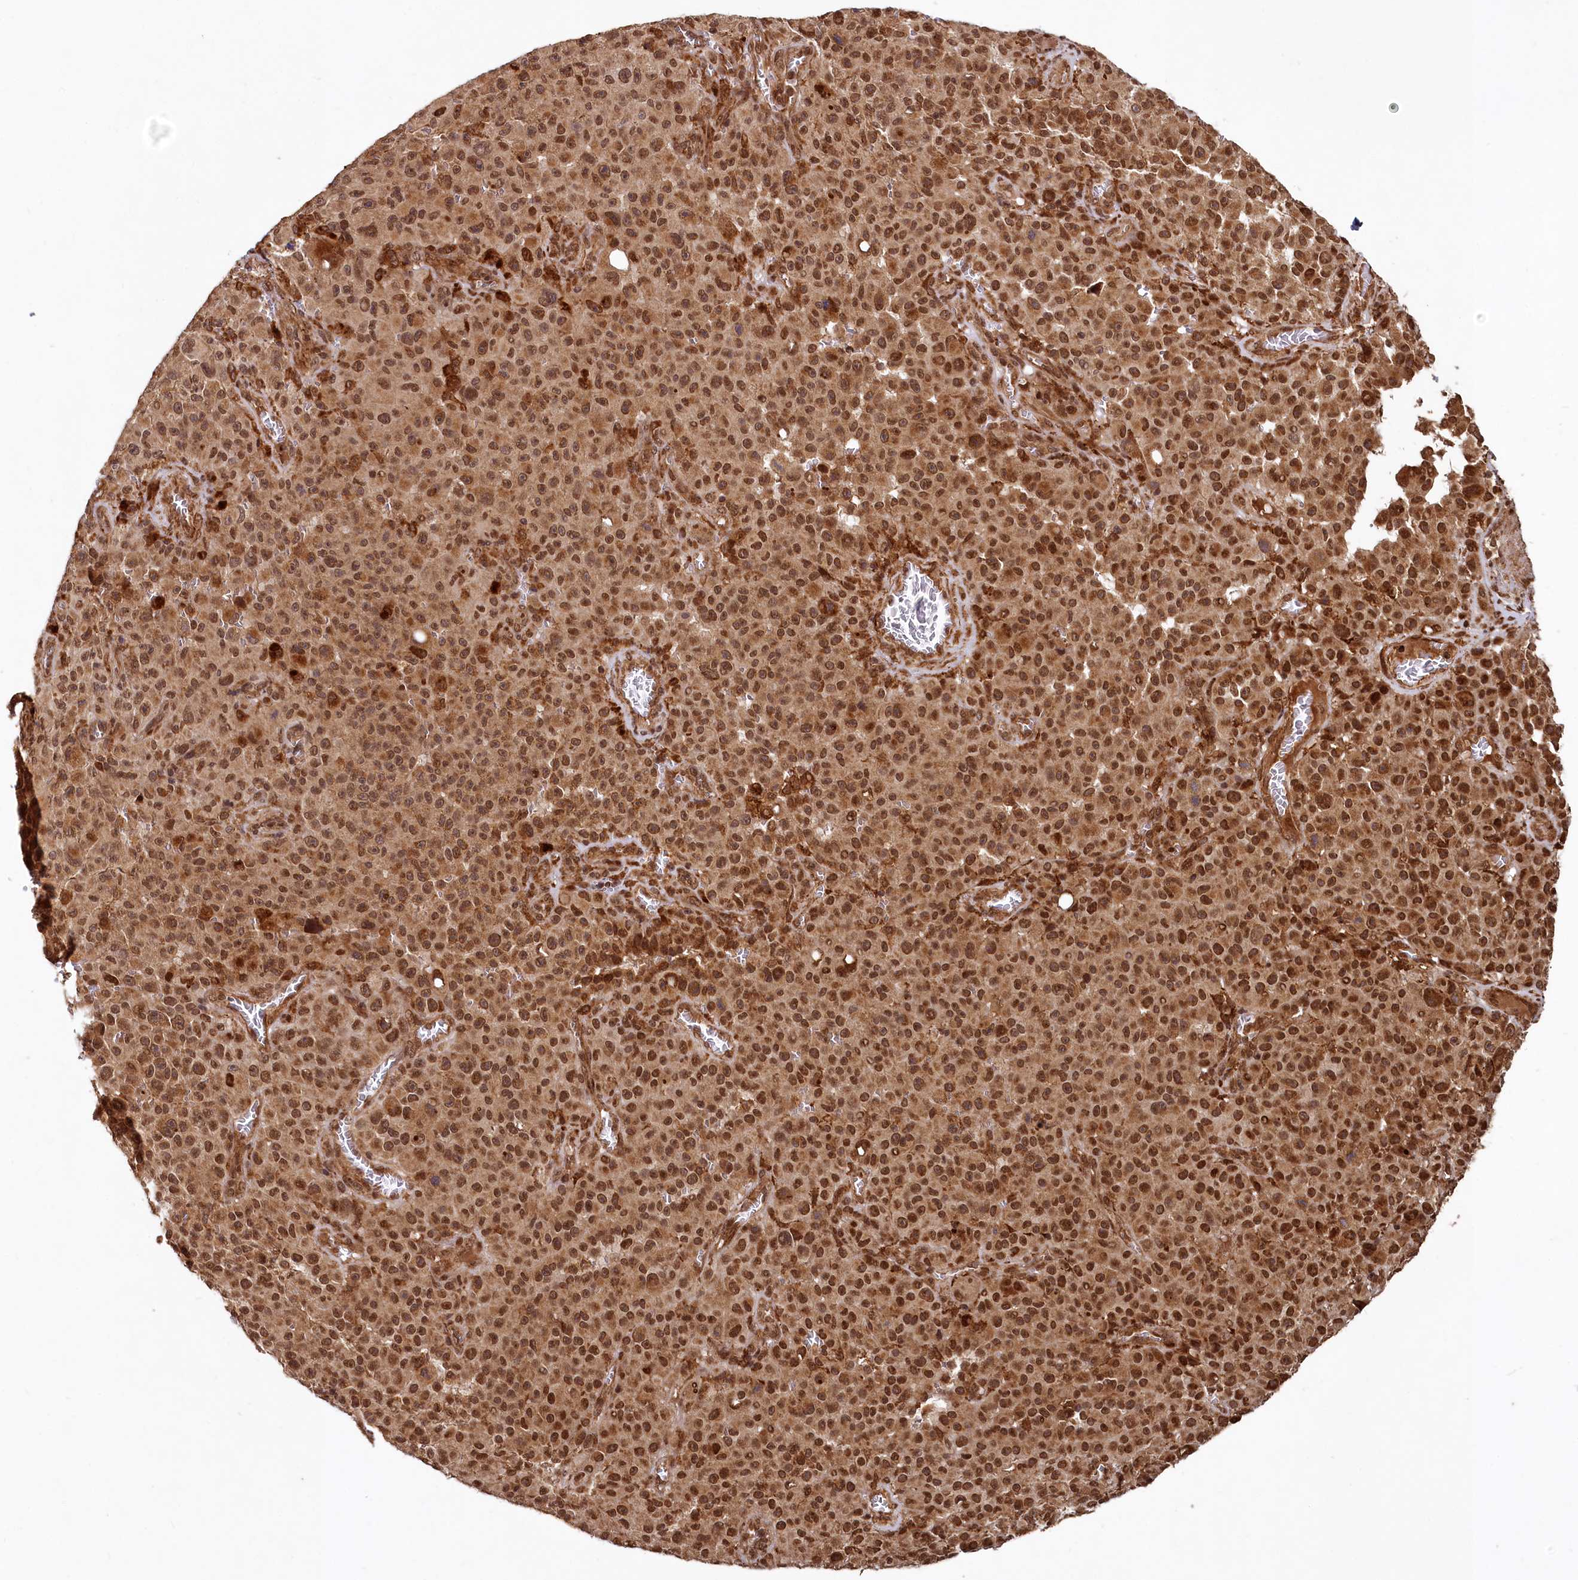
{"staining": {"intensity": "strong", "quantity": ">75%", "location": "cytoplasmic/membranous,nuclear"}, "tissue": "melanoma", "cell_type": "Tumor cells", "image_type": "cancer", "snomed": [{"axis": "morphology", "description": "Malignant melanoma, NOS"}, {"axis": "topography", "description": "Skin"}], "caption": "Strong cytoplasmic/membranous and nuclear staining is present in approximately >75% of tumor cells in melanoma.", "gene": "TRIM23", "patient": {"sex": "female", "age": 82}}